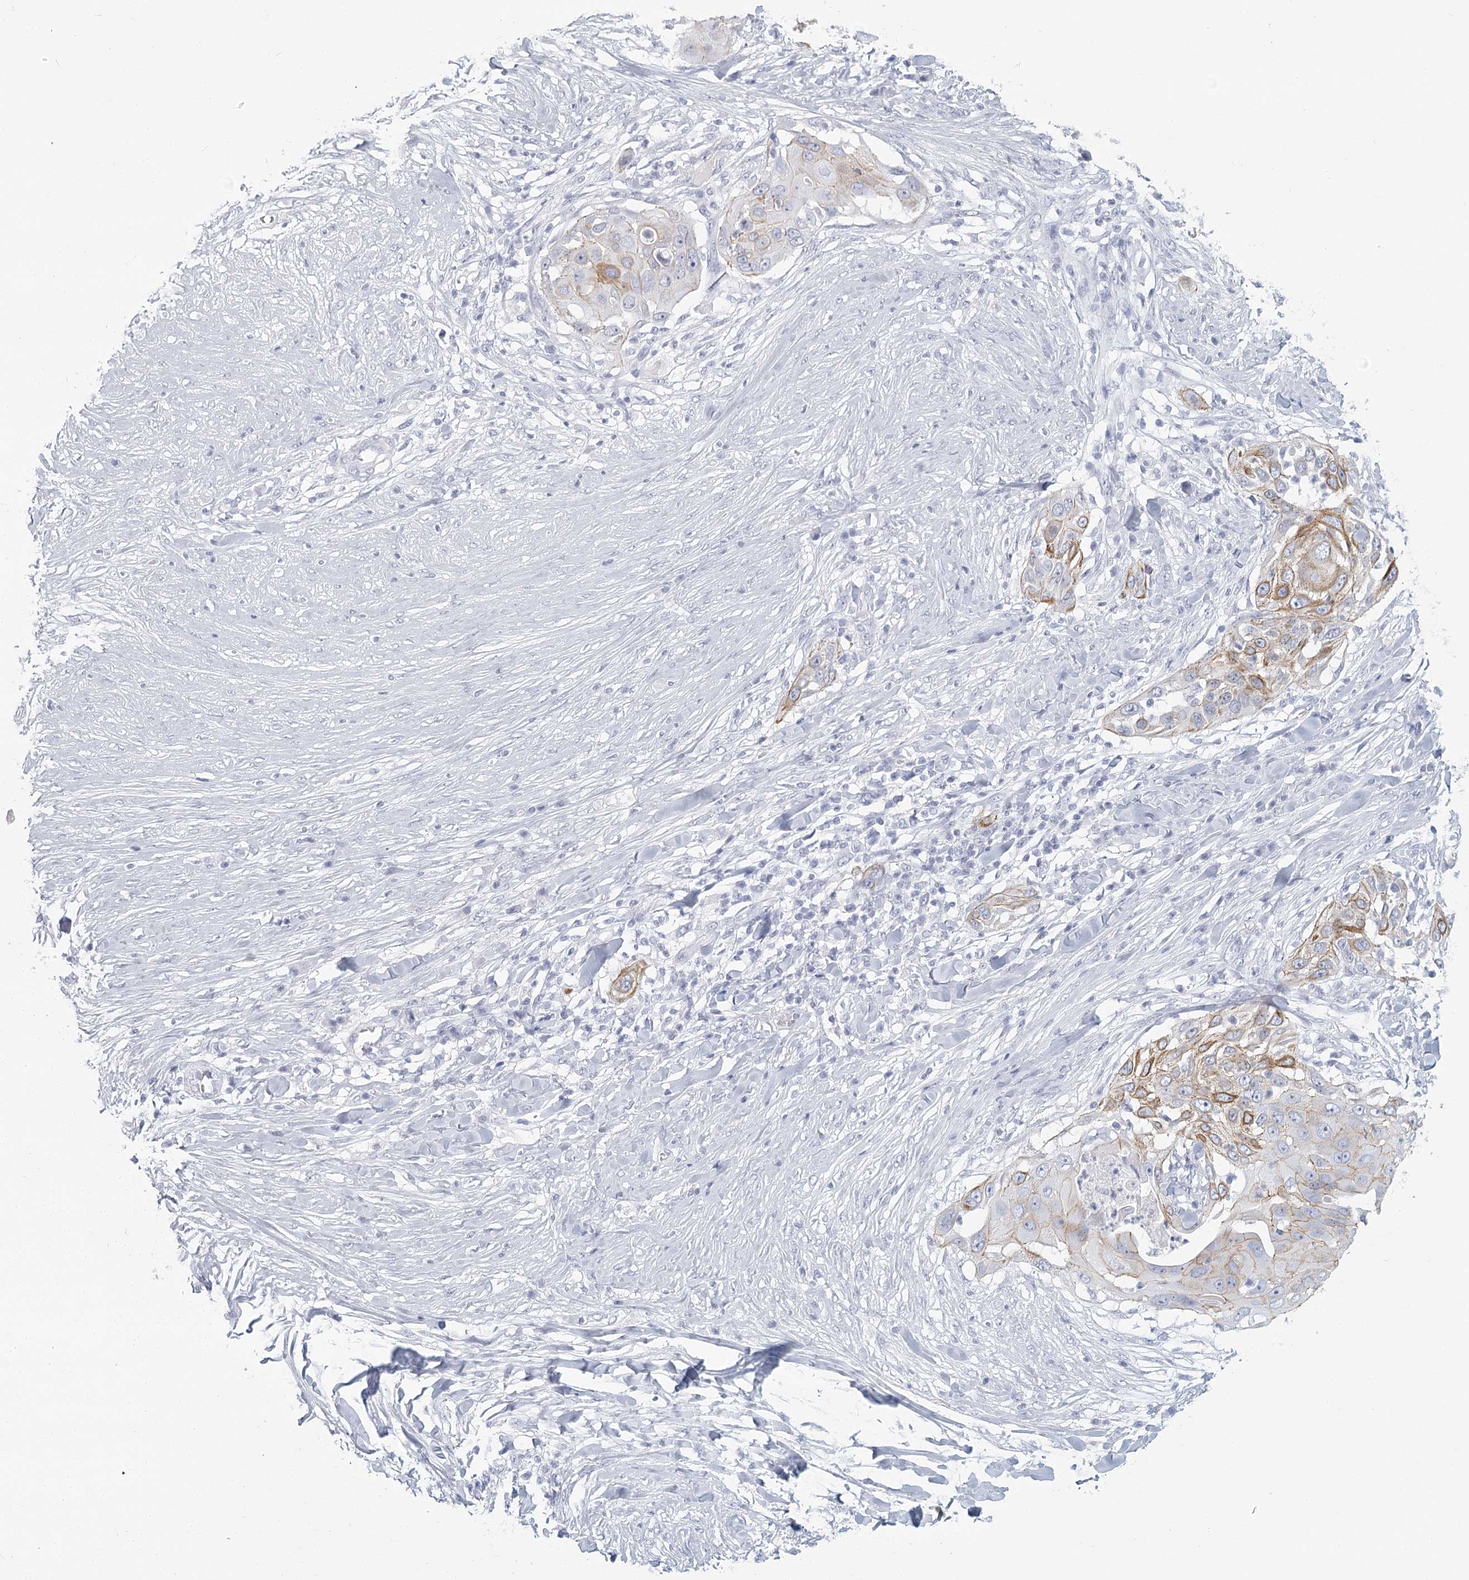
{"staining": {"intensity": "moderate", "quantity": "<25%", "location": "cytoplasmic/membranous"}, "tissue": "skin cancer", "cell_type": "Tumor cells", "image_type": "cancer", "snomed": [{"axis": "morphology", "description": "Squamous cell carcinoma, NOS"}, {"axis": "topography", "description": "Skin"}], "caption": "Human squamous cell carcinoma (skin) stained with a protein marker exhibits moderate staining in tumor cells.", "gene": "WNT8B", "patient": {"sex": "female", "age": 44}}